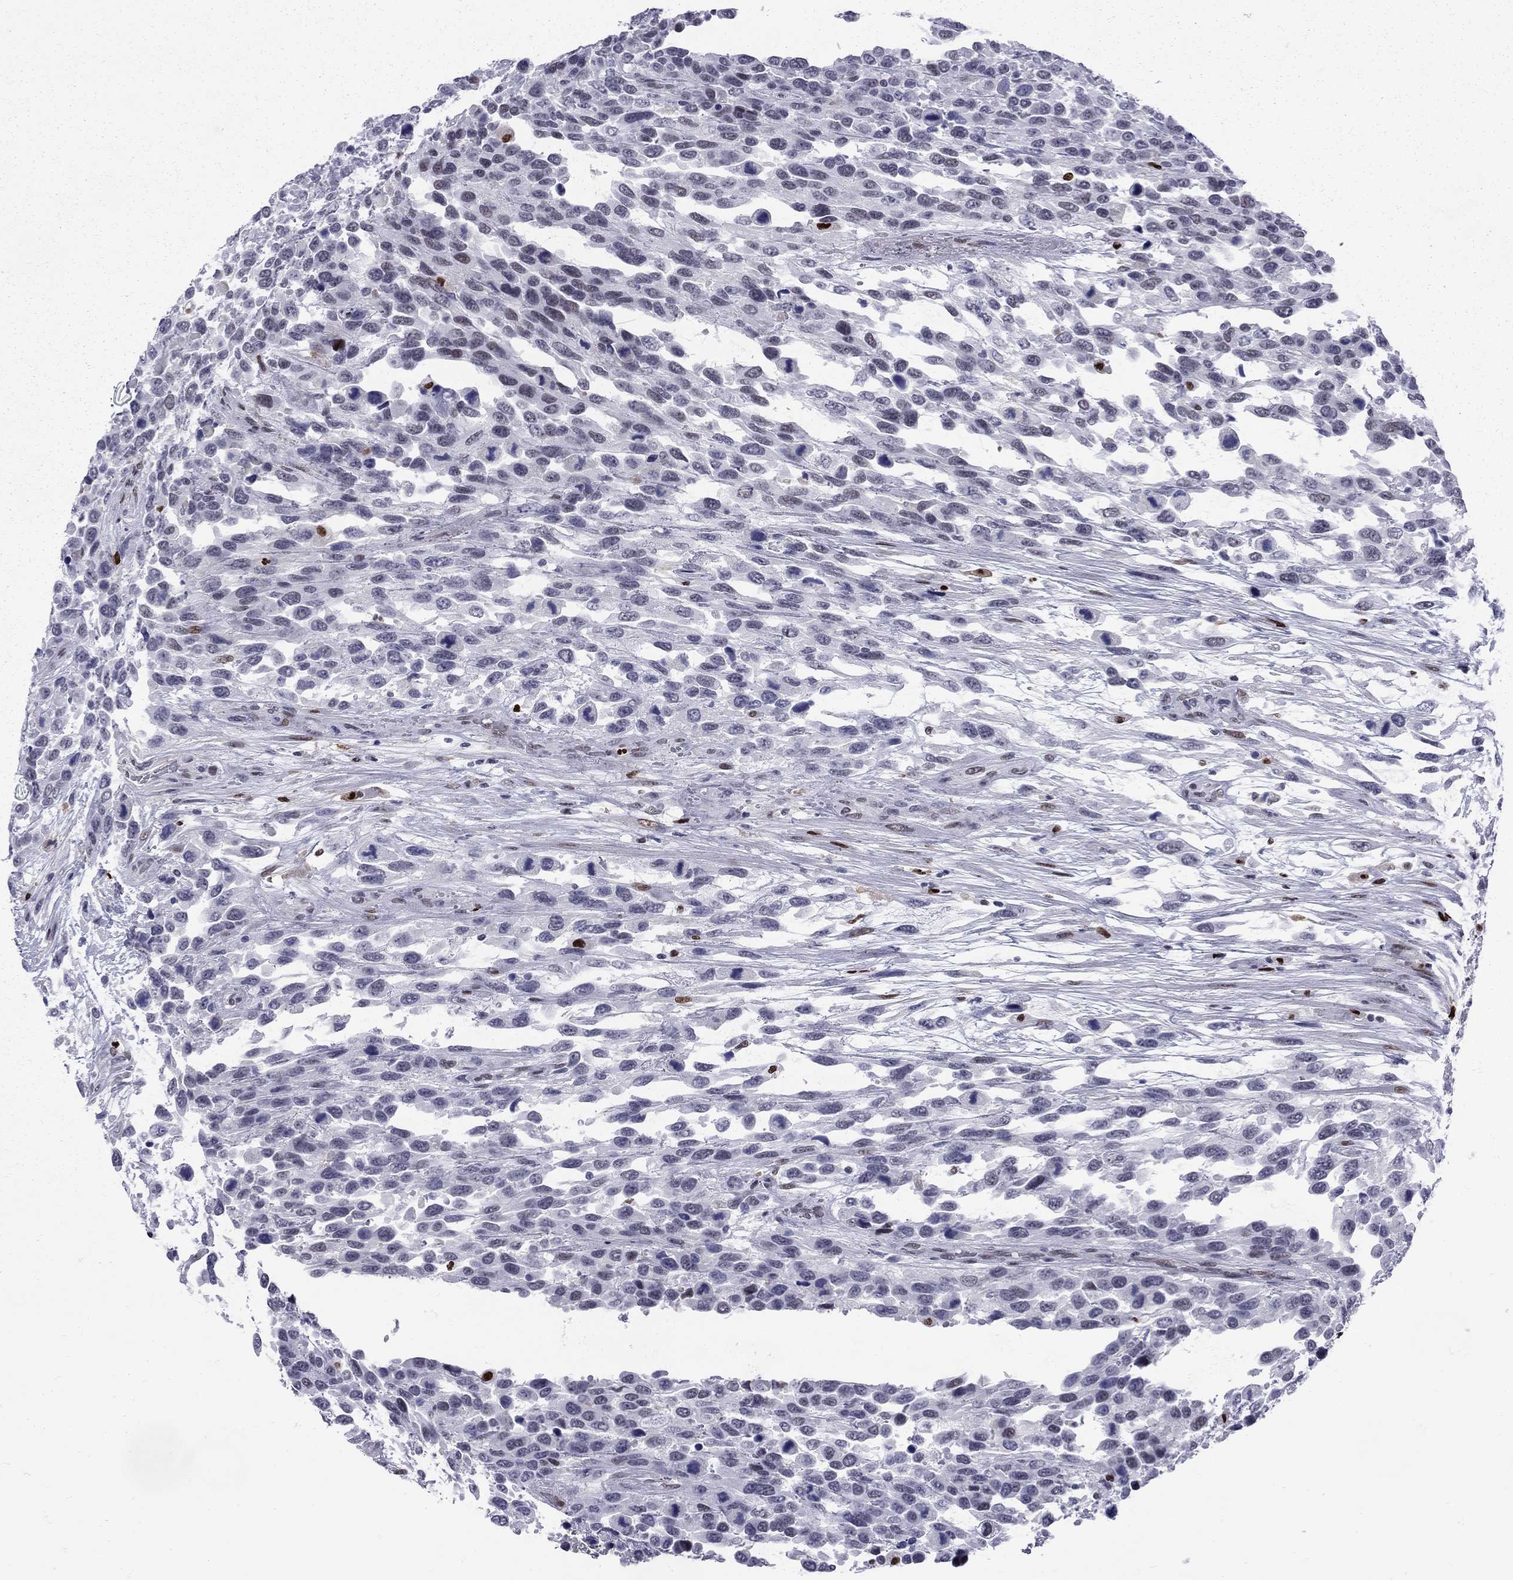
{"staining": {"intensity": "negative", "quantity": "none", "location": "none"}, "tissue": "urothelial cancer", "cell_type": "Tumor cells", "image_type": "cancer", "snomed": [{"axis": "morphology", "description": "Urothelial carcinoma, High grade"}, {"axis": "topography", "description": "Urinary bladder"}], "caption": "The micrograph reveals no staining of tumor cells in urothelial cancer. (DAB (3,3'-diaminobenzidine) immunohistochemistry (IHC) with hematoxylin counter stain).", "gene": "PCGF3", "patient": {"sex": "female", "age": 70}}